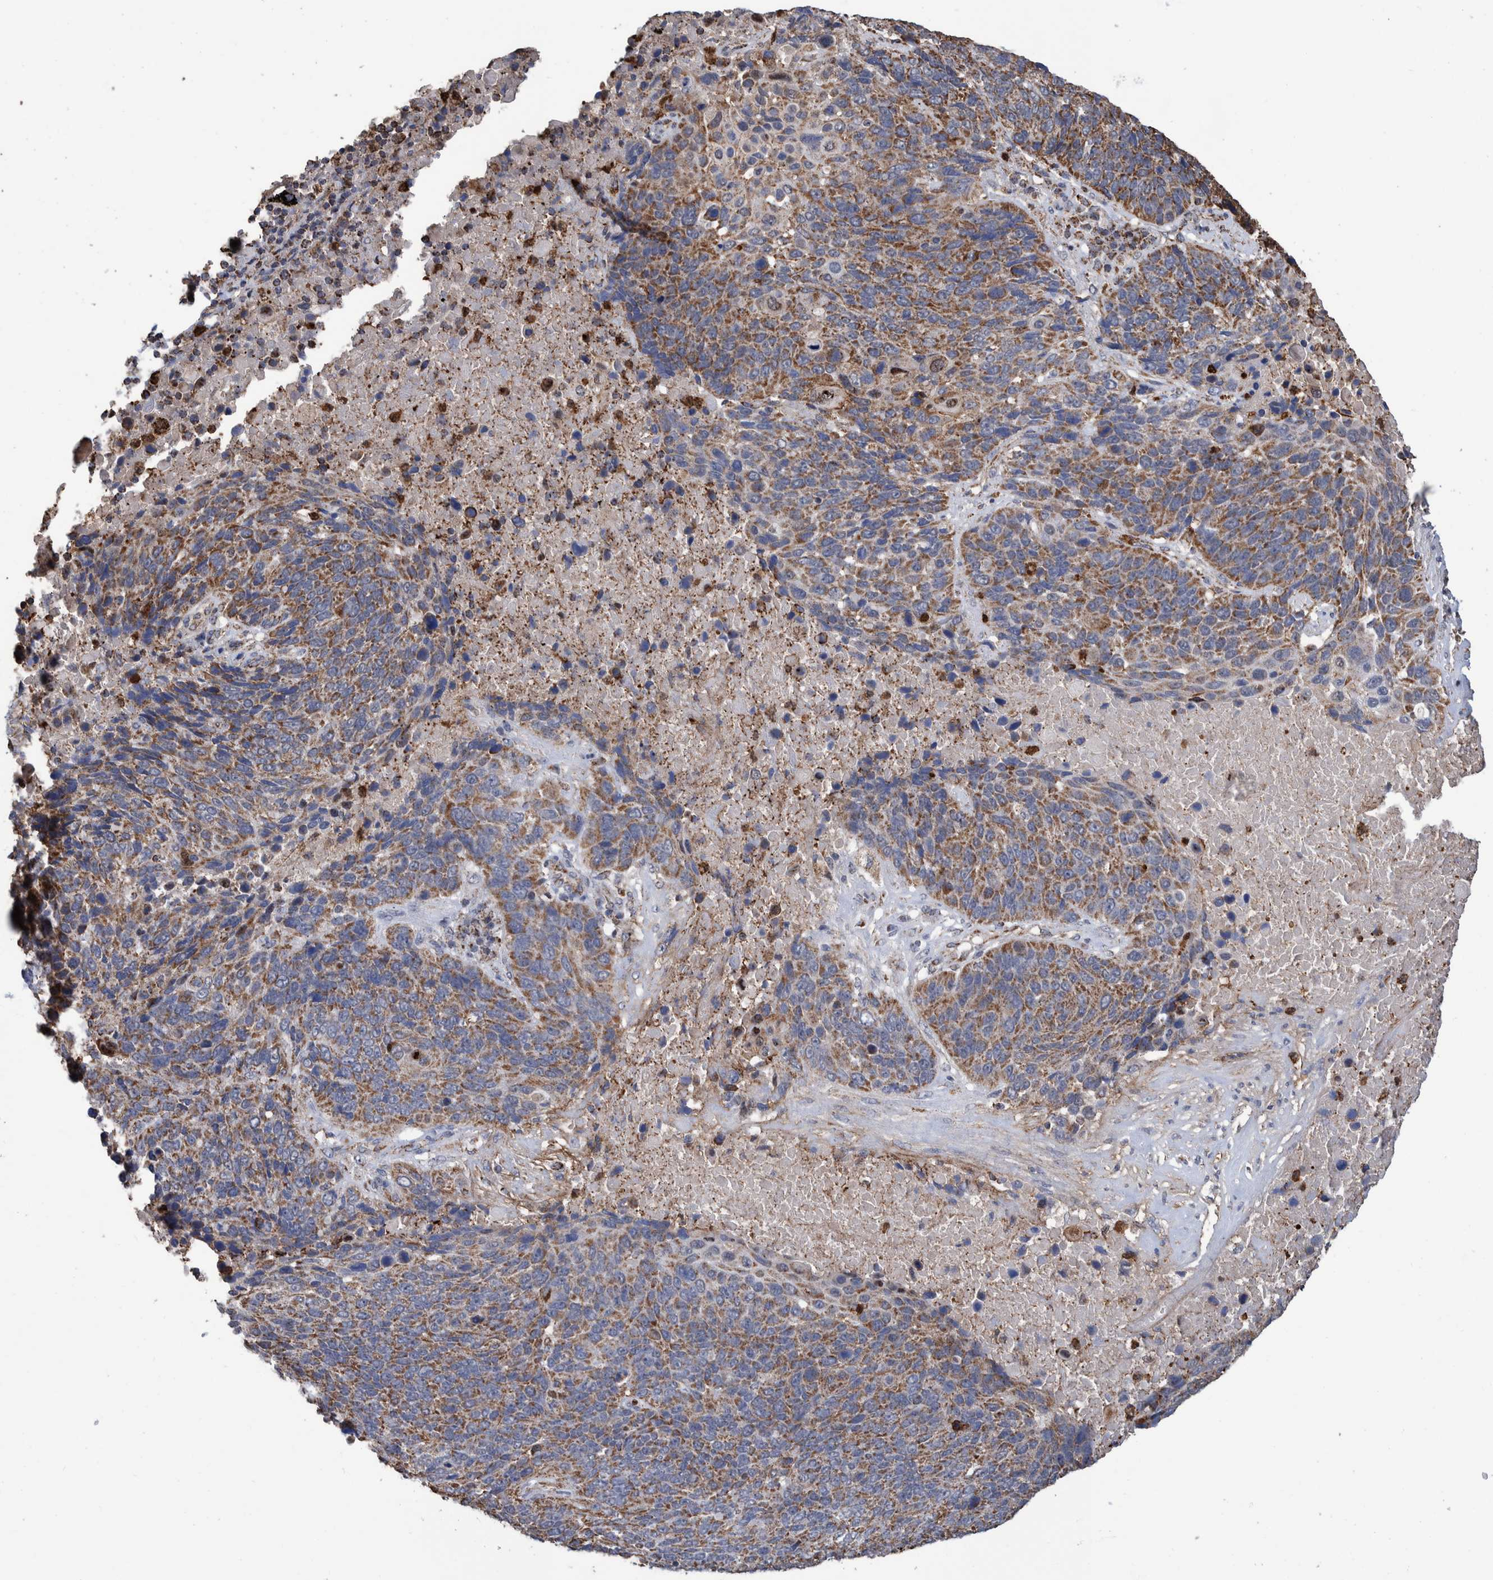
{"staining": {"intensity": "moderate", "quantity": ">75%", "location": "cytoplasmic/membranous"}, "tissue": "lung cancer", "cell_type": "Tumor cells", "image_type": "cancer", "snomed": [{"axis": "morphology", "description": "Squamous cell carcinoma, NOS"}, {"axis": "topography", "description": "Lung"}], "caption": "Immunohistochemistry (IHC) staining of squamous cell carcinoma (lung), which demonstrates medium levels of moderate cytoplasmic/membranous staining in about >75% of tumor cells indicating moderate cytoplasmic/membranous protein expression. The staining was performed using DAB (3,3'-diaminobenzidine) (brown) for protein detection and nuclei were counterstained in hematoxylin (blue).", "gene": "DECR1", "patient": {"sex": "male", "age": 66}}